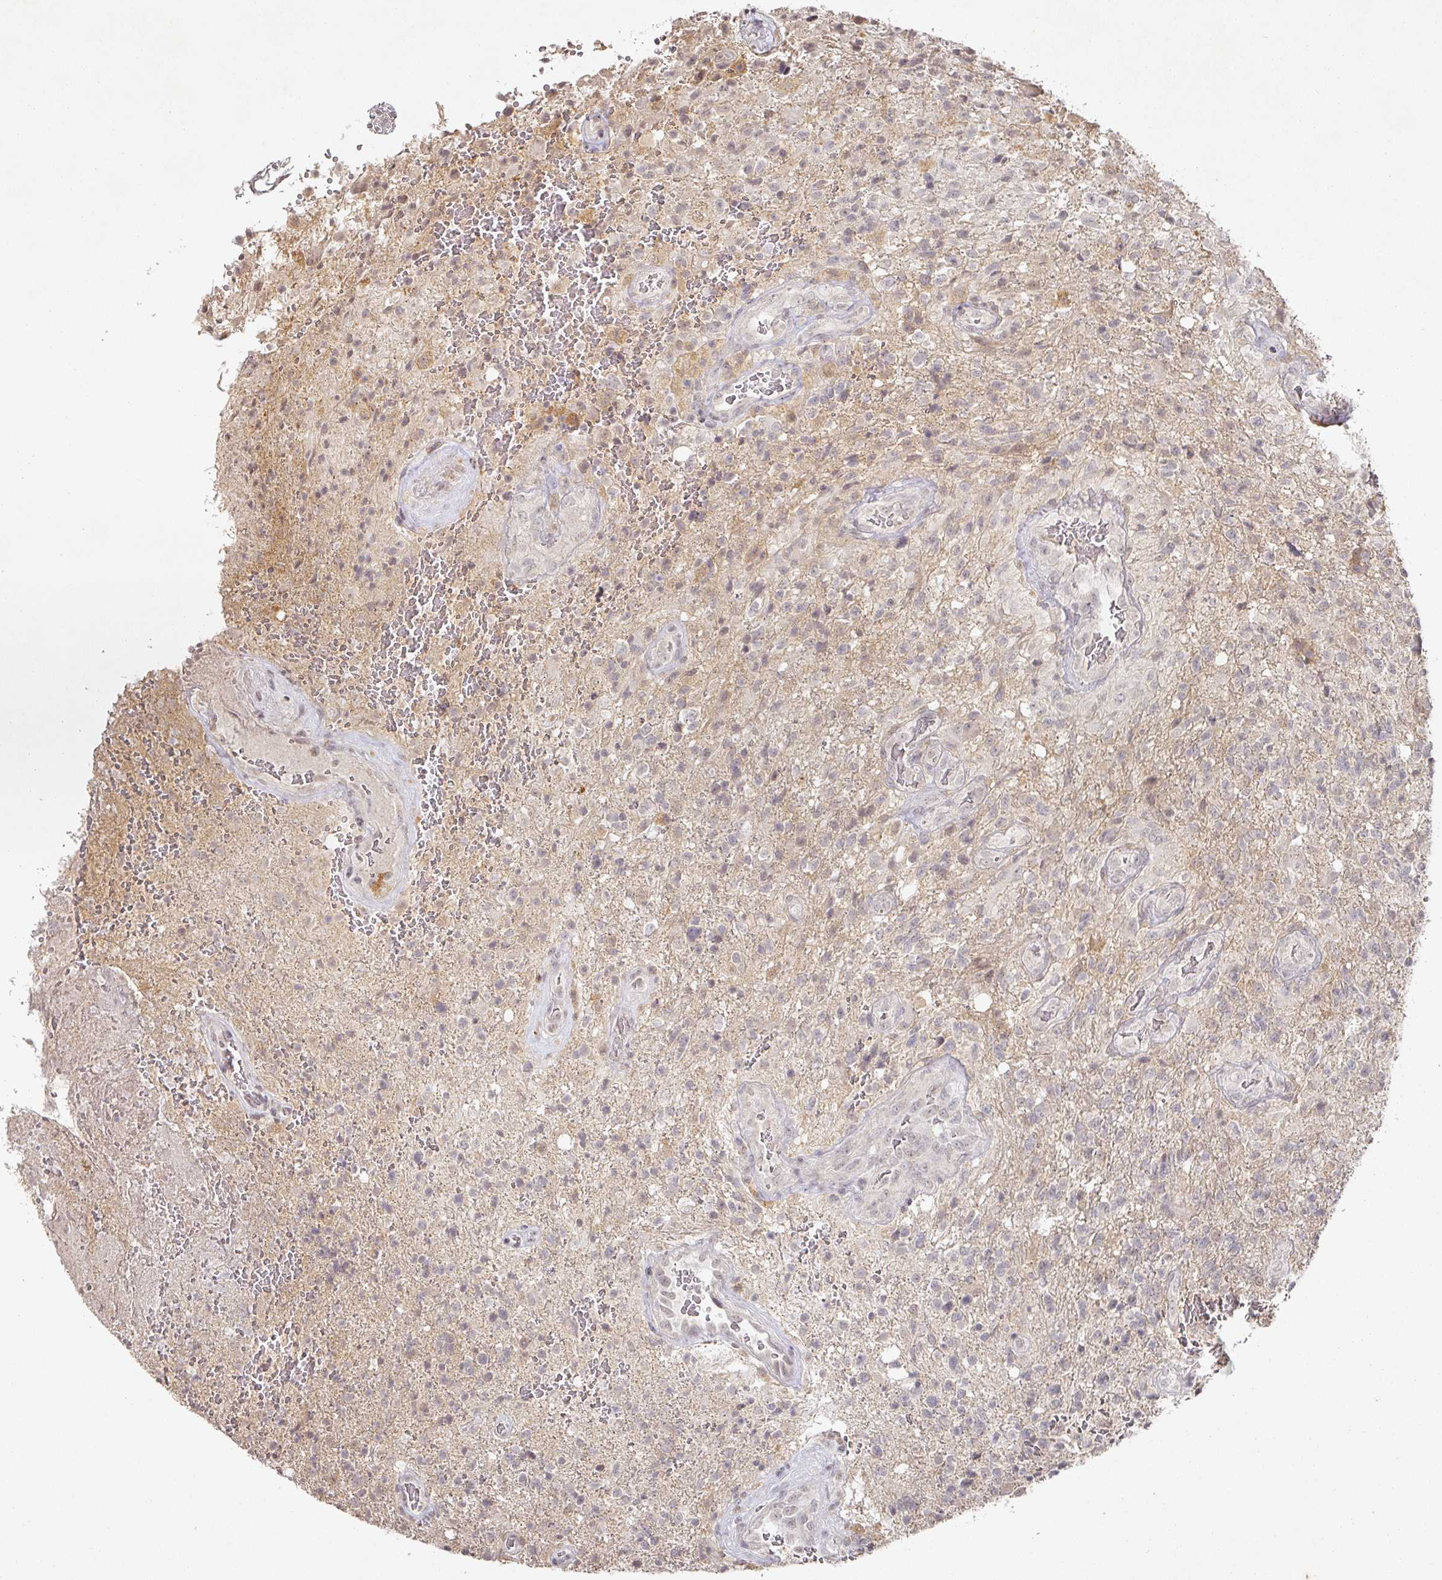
{"staining": {"intensity": "negative", "quantity": "none", "location": "none"}, "tissue": "glioma", "cell_type": "Tumor cells", "image_type": "cancer", "snomed": [{"axis": "morphology", "description": "Glioma, malignant, High grade"}, {"axis": "topography", "description": "Brain"}], "caption": "This is an immunohistochemistry photomicrograph of human malignant high-grade glioma. There is no expression in tumor cells.", "gene": "CAPN5", "patient": {"sex": "male", "age": 56}}